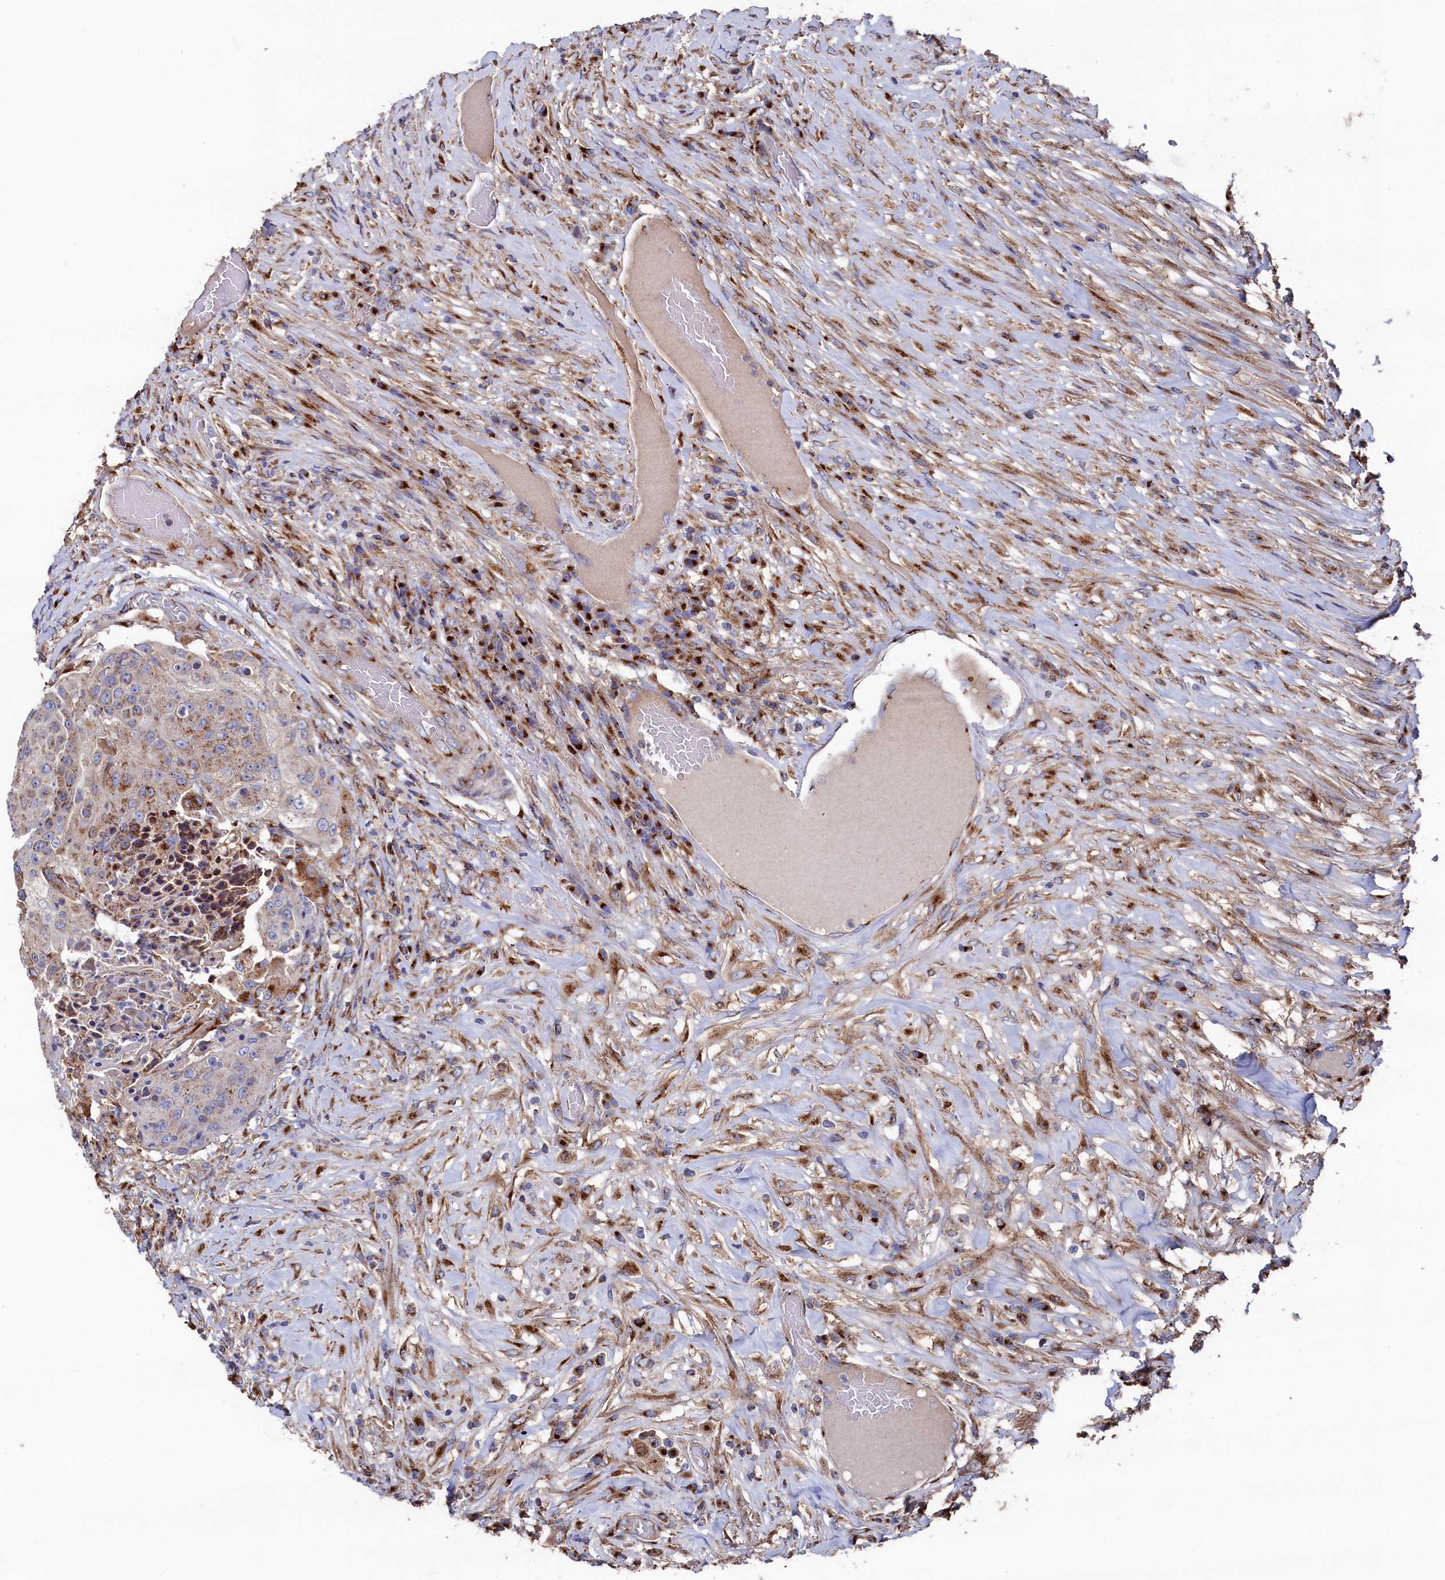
{"staining": {"intensity": "moderate", "quantity": ">75%", "location": "cytoplasmic/membranous"}, "tissue": "urothelial cancer", "cell_type": "Tumor cells", "image_type": "cancer", "snomed": [{"axis": "morphology", "description": "Urothelial carcinoma, High grade"}, {"axis": "topography", "description": "Urinary bladder"}], "caption": "Protein expression analysis of human urothelial cancer reveals moderate cytoplasmic/membranous expression in about >75% of tumor cells.", "gene": "PRRC1", "patient": {"sex": "female", "age": 63}}